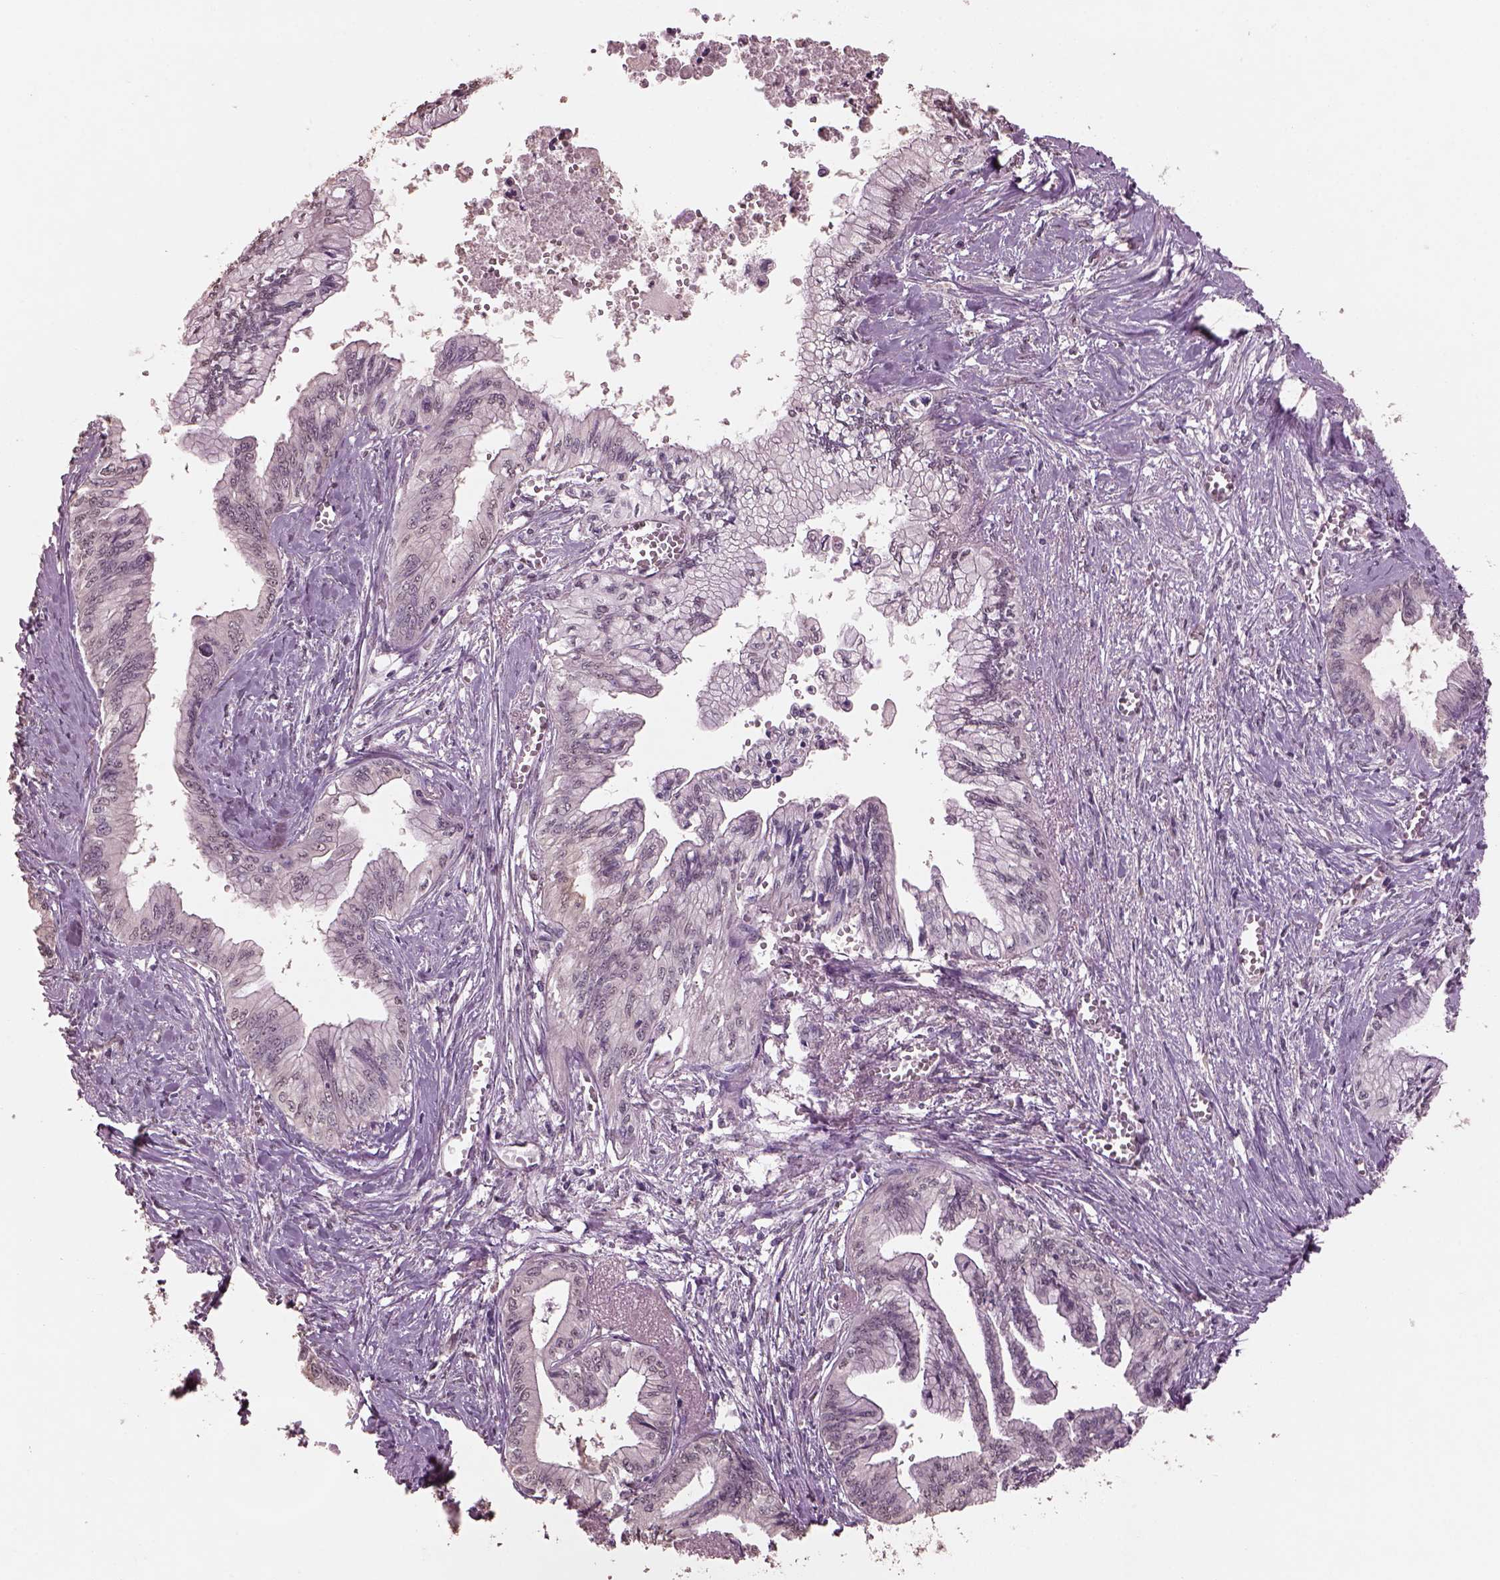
{"staining": {"intensity": "negative", "quantity": "none", "location": "none"}, "tissue": "pancreatic cancer", "cell_type": "Tumor cells", "image_type": "cancer", "snomed": [{"axis": "morphology", "description": "Adenocarcinoma, NOS"}, {"axis": "topography", "description": "Pancreas"}], "caption": "Pancreatic adenocarcinoma stained for a protein using immunohistochemistry reveals no positivity tumor cells.", "gene": "CPT1C", "patient": {"sex": "female", "age": 61}}